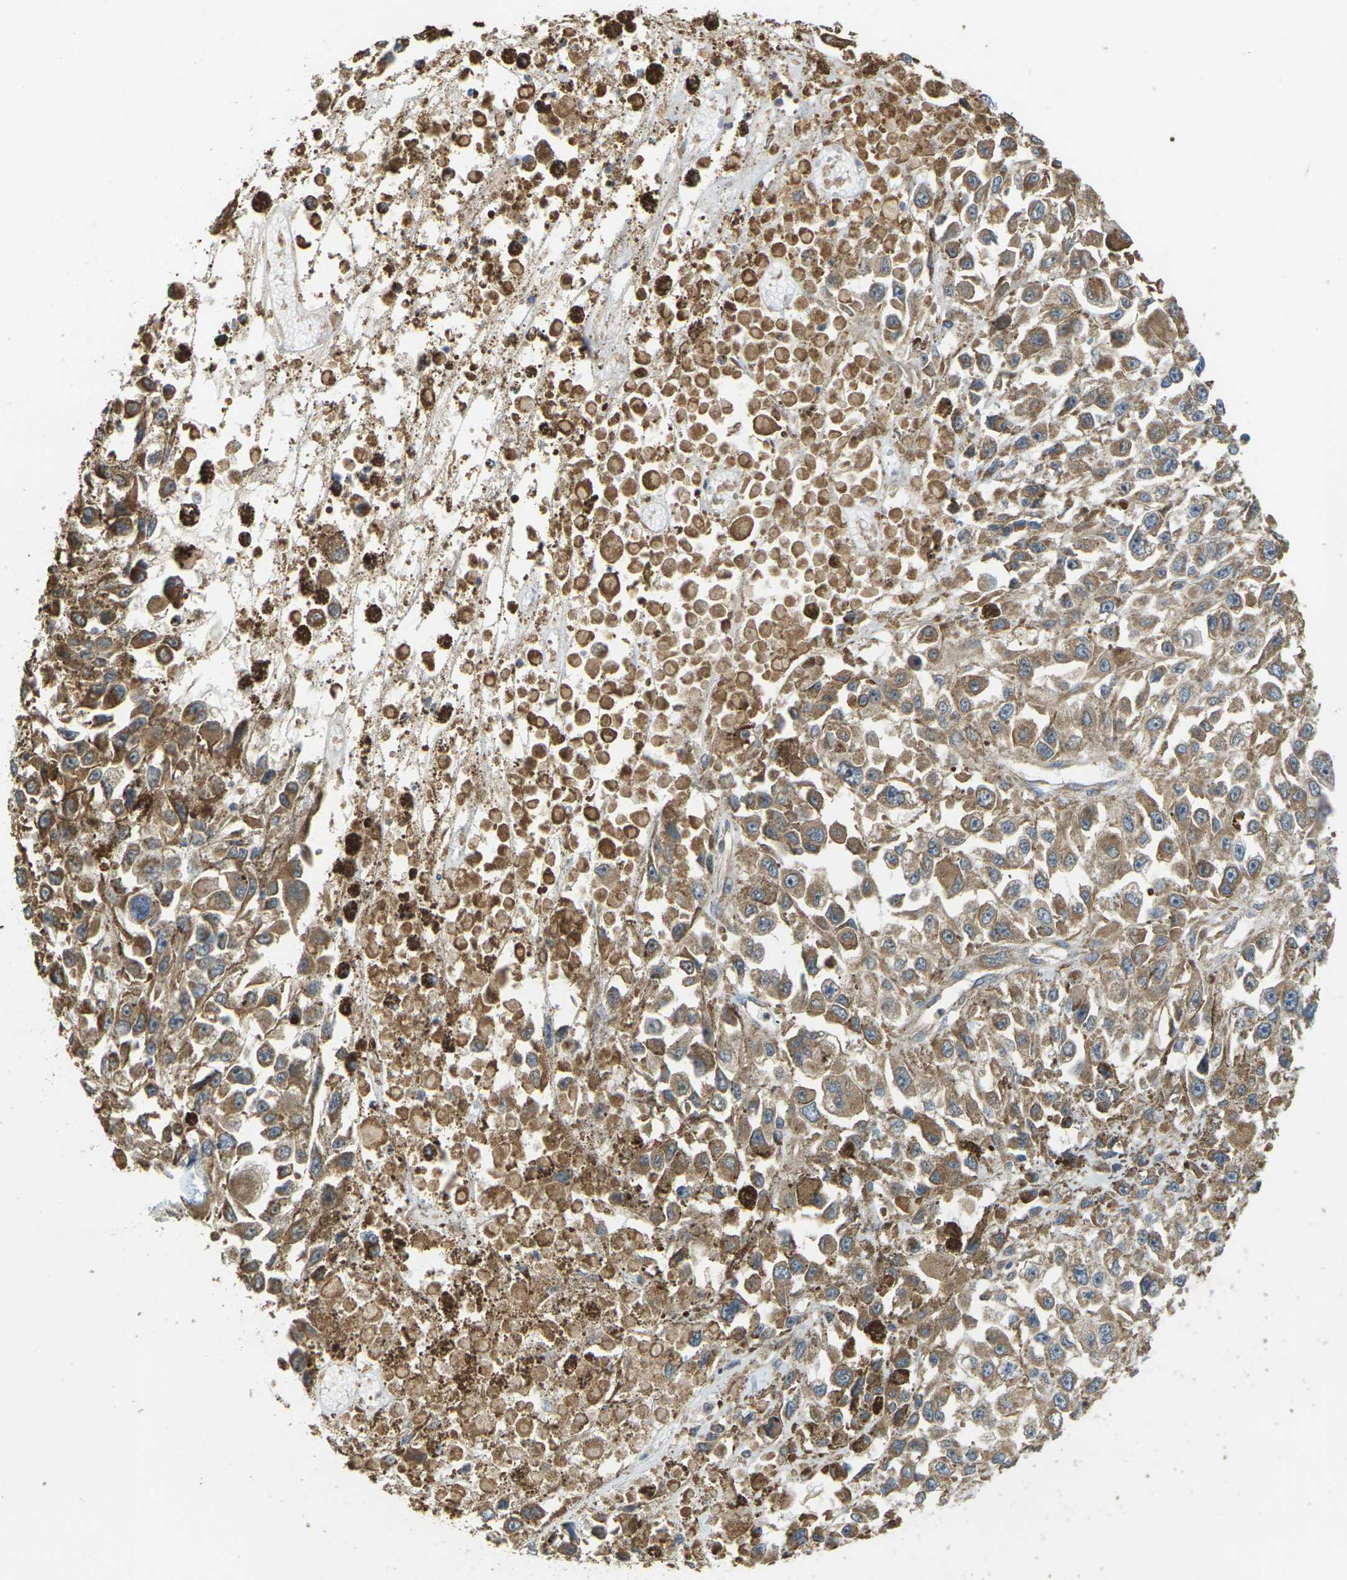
{"staining": {"intensity": "moderate", "quantity": ">75%", "location": "cytoplasmic/membranous"}, "tissue": "melanoma", "cell_type": "Tumor cells", "image_type": "cancer", "snomed": [{"axis": "morphology", "description": "Malignant melanoma, Metastatic site"}, {"axis": "topography", "description": "Lymph node"}], "caption": "Protein staining of melanoma tissue demonstrates moderate cytoplasmic/membranous expression in about >75% of tumor cells. The staining was performed using DAB (3,3'-diaminobenzidine), with brown indicating positive protein expression. Nuclei are stained blue with hematoxylin.", "gene": "KSR1", "patient": {"sex": "male", "age": 59}}